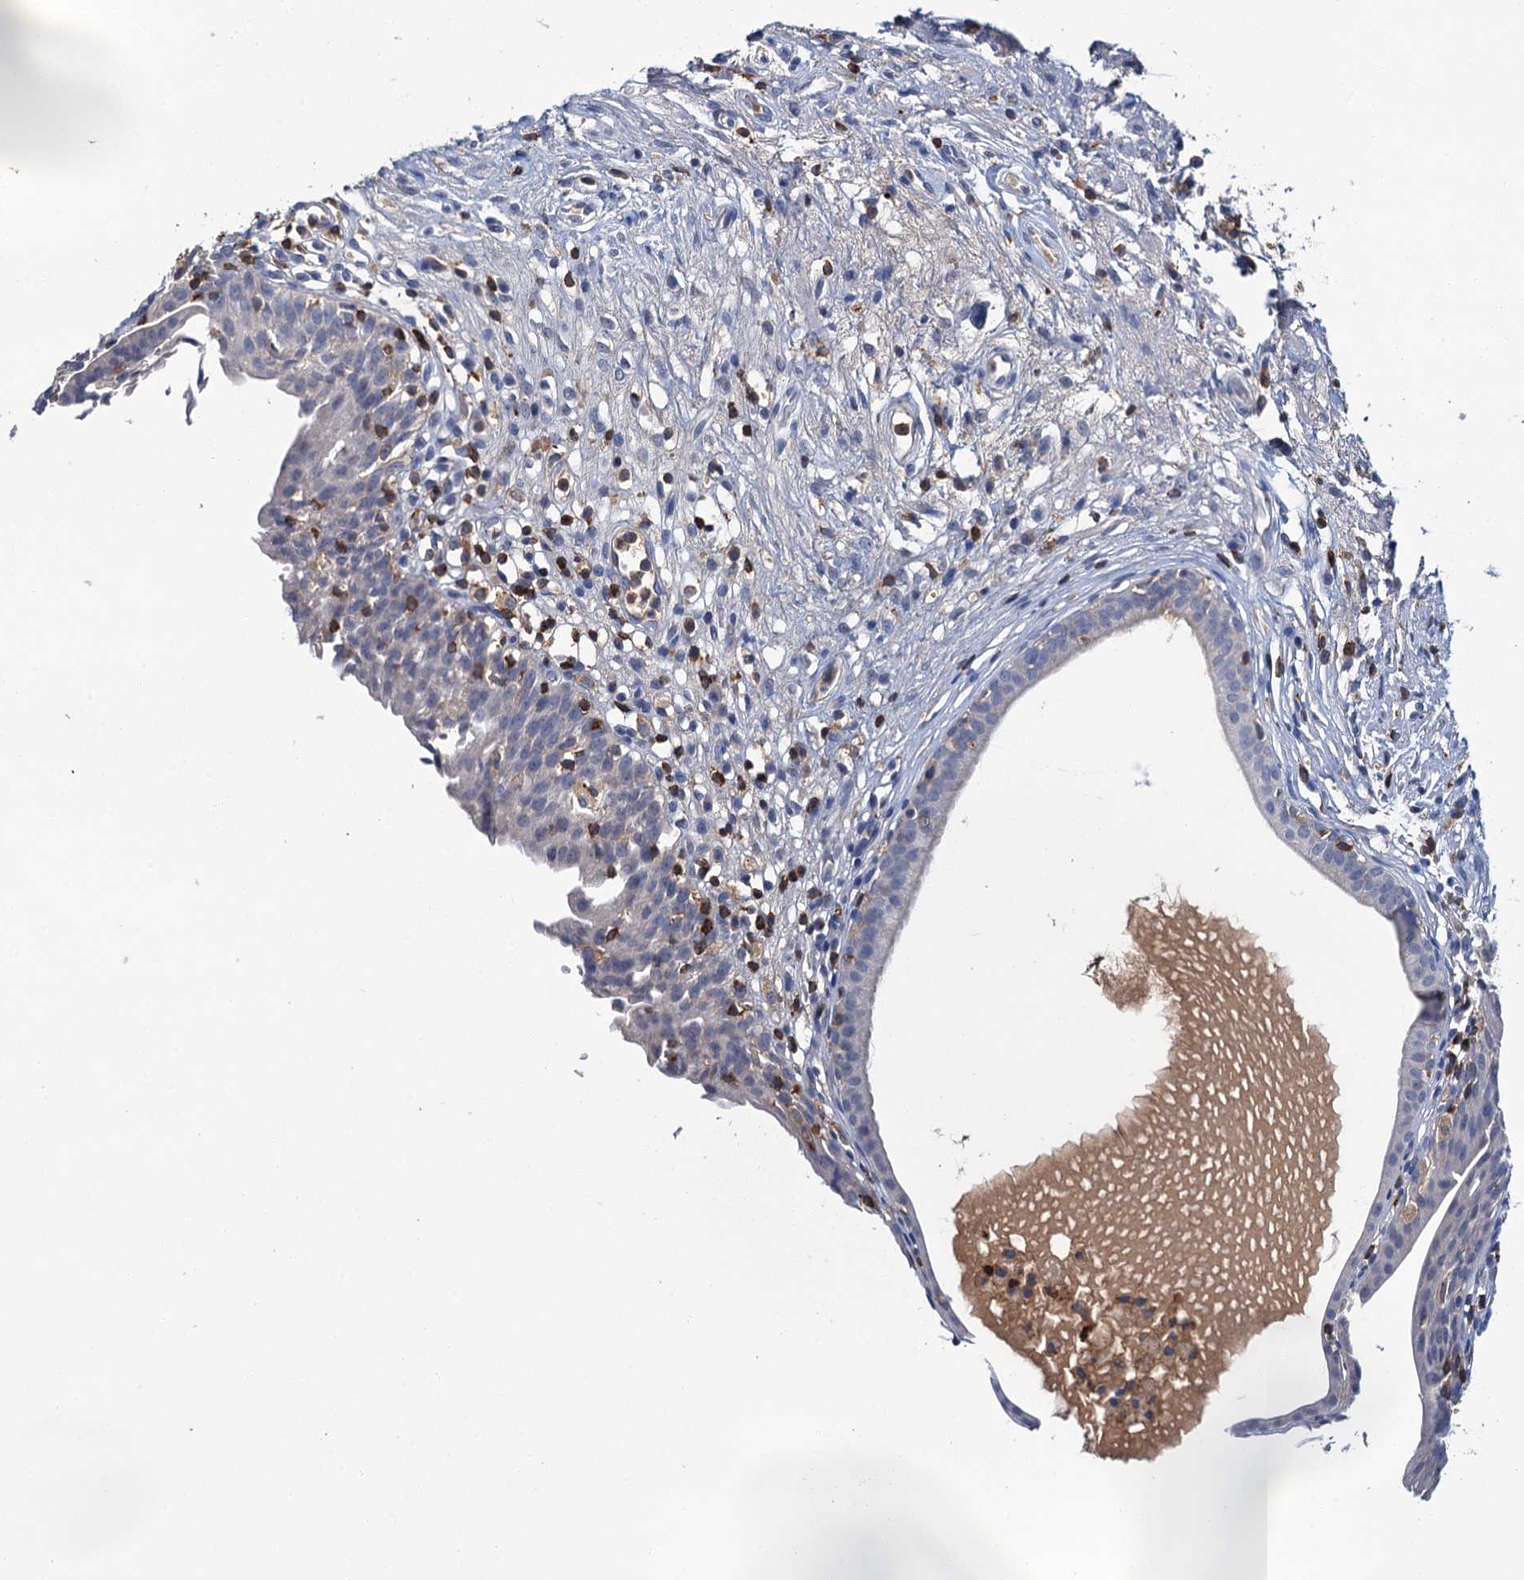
{"staining": {"intensity": "negative", "quantity": "none", "location": "none"}, "tissue": "urinary bladder", "cell_type": "Urothelial cells", "image_type": "normal", "snomed": [{"axis": "morphology", "description": "Normal tissue, NOS"}, {"axis": "morphology", "description": "Inflammation, NOS"}, {"axis": "topography", "description": "Urinary bladder"}], "caption": "Urothelial cells are negative for brown protein staining in unremarkable urinary bladder. Nuclei are stained in blue.", "gene": "FGFR2", "patient": {"sex": "male", "age": 63}}